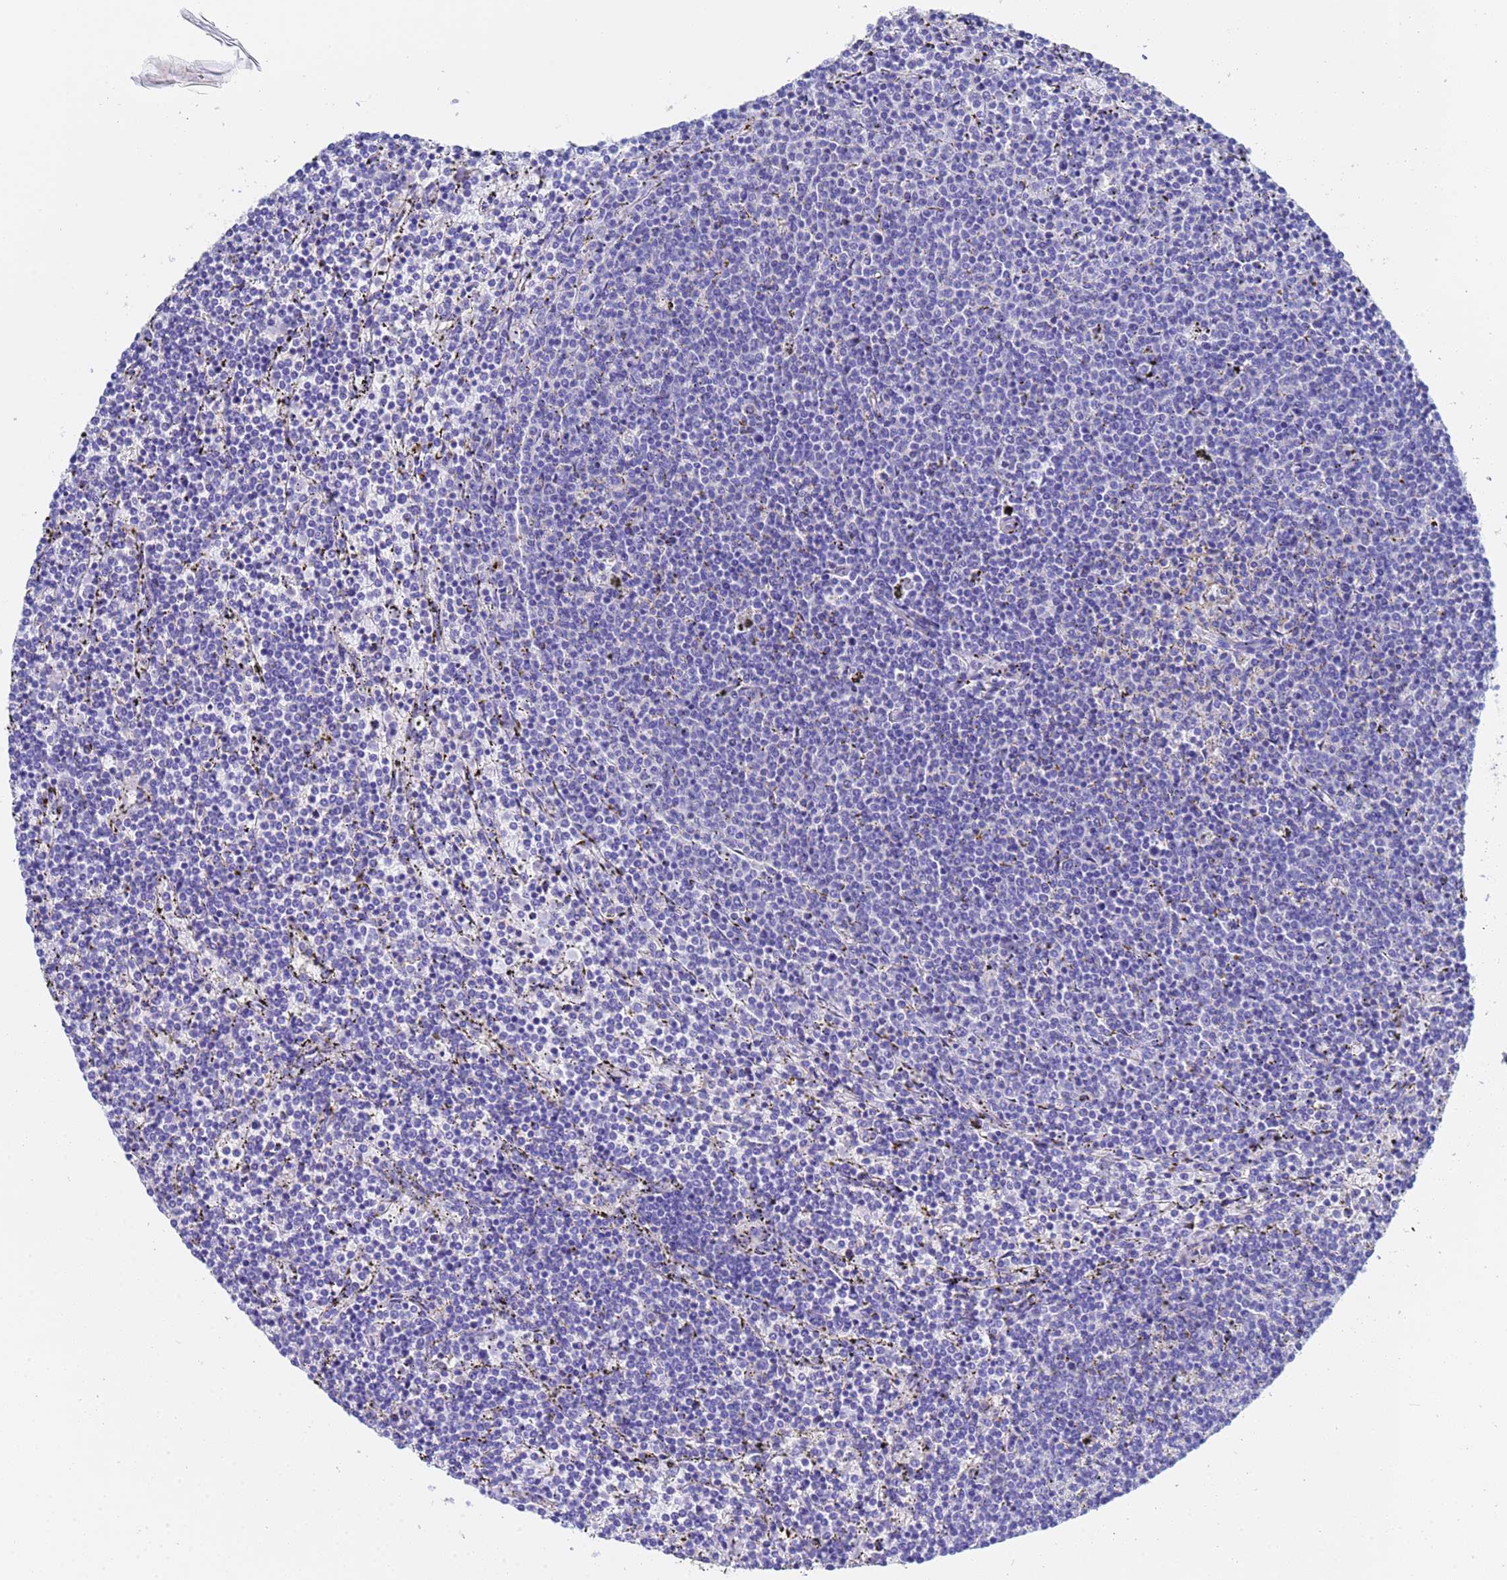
{"staining": {"intensity": "negative", "quantity": "none", "location": "none"}, "tissue": "lymphoma", "cell_type": "Tumor cells", "image_type": "cancer", "snomed": [{"axis": "morphology", "description": "Malignant lymphoma, non-Hodgkin's type, Low grade"}, {"axis": "topography", "description": "Spleen"}], "caption": "Tumor cells are negative for brown protein staining in lymphoma. Brightfield microscopy of immunohistochemistry (IHC) stained with DAB (3,3'-diaminobenzidine) (brown) and hematoxylin (blue), captured at high magnification.", "gene": "CST4", "patient": {"sex": "female", "age": 50}}